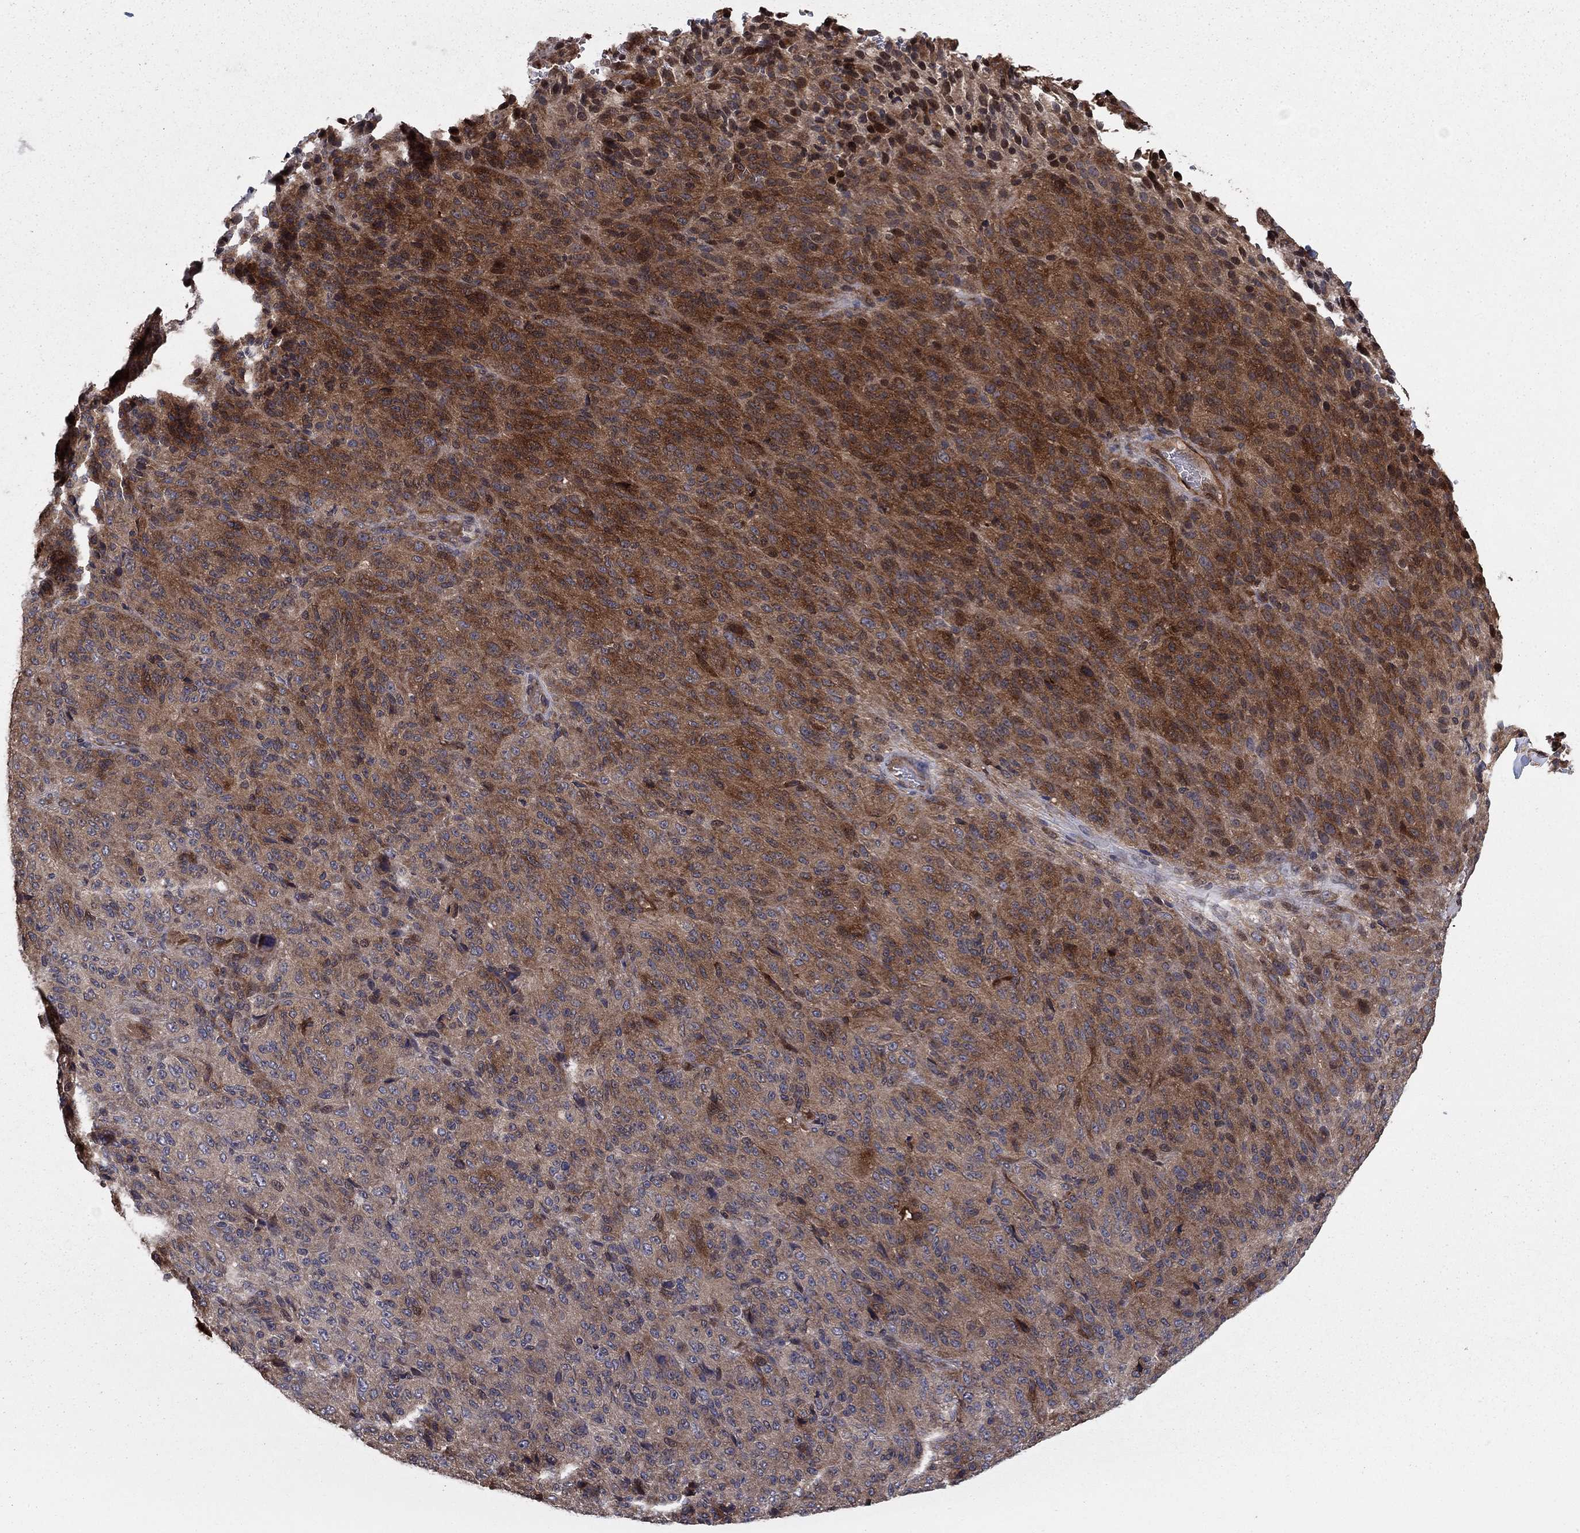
{"staining": {"intensity": "moderate", "quantity": "<25%", "location": "cytoplasmic/membranous"}, "tissue": "melanoma", "cell_type": "Tumor cells", "image_type": "cancer", "snomed": [{"axis": "morphology", "description": "Malignant melanoma, Metastatic site"}, {"axis": "topography", "description": "Brain"}], "caption": "The histopathology image displays staining of melanoma, revealing moderate cytoplasmic/membranous protein staining (brown color) within tumor cells. Nuclei are stained in blue.", "gene": "GYG1", "patient": {"sex": "female", "age": 56}}